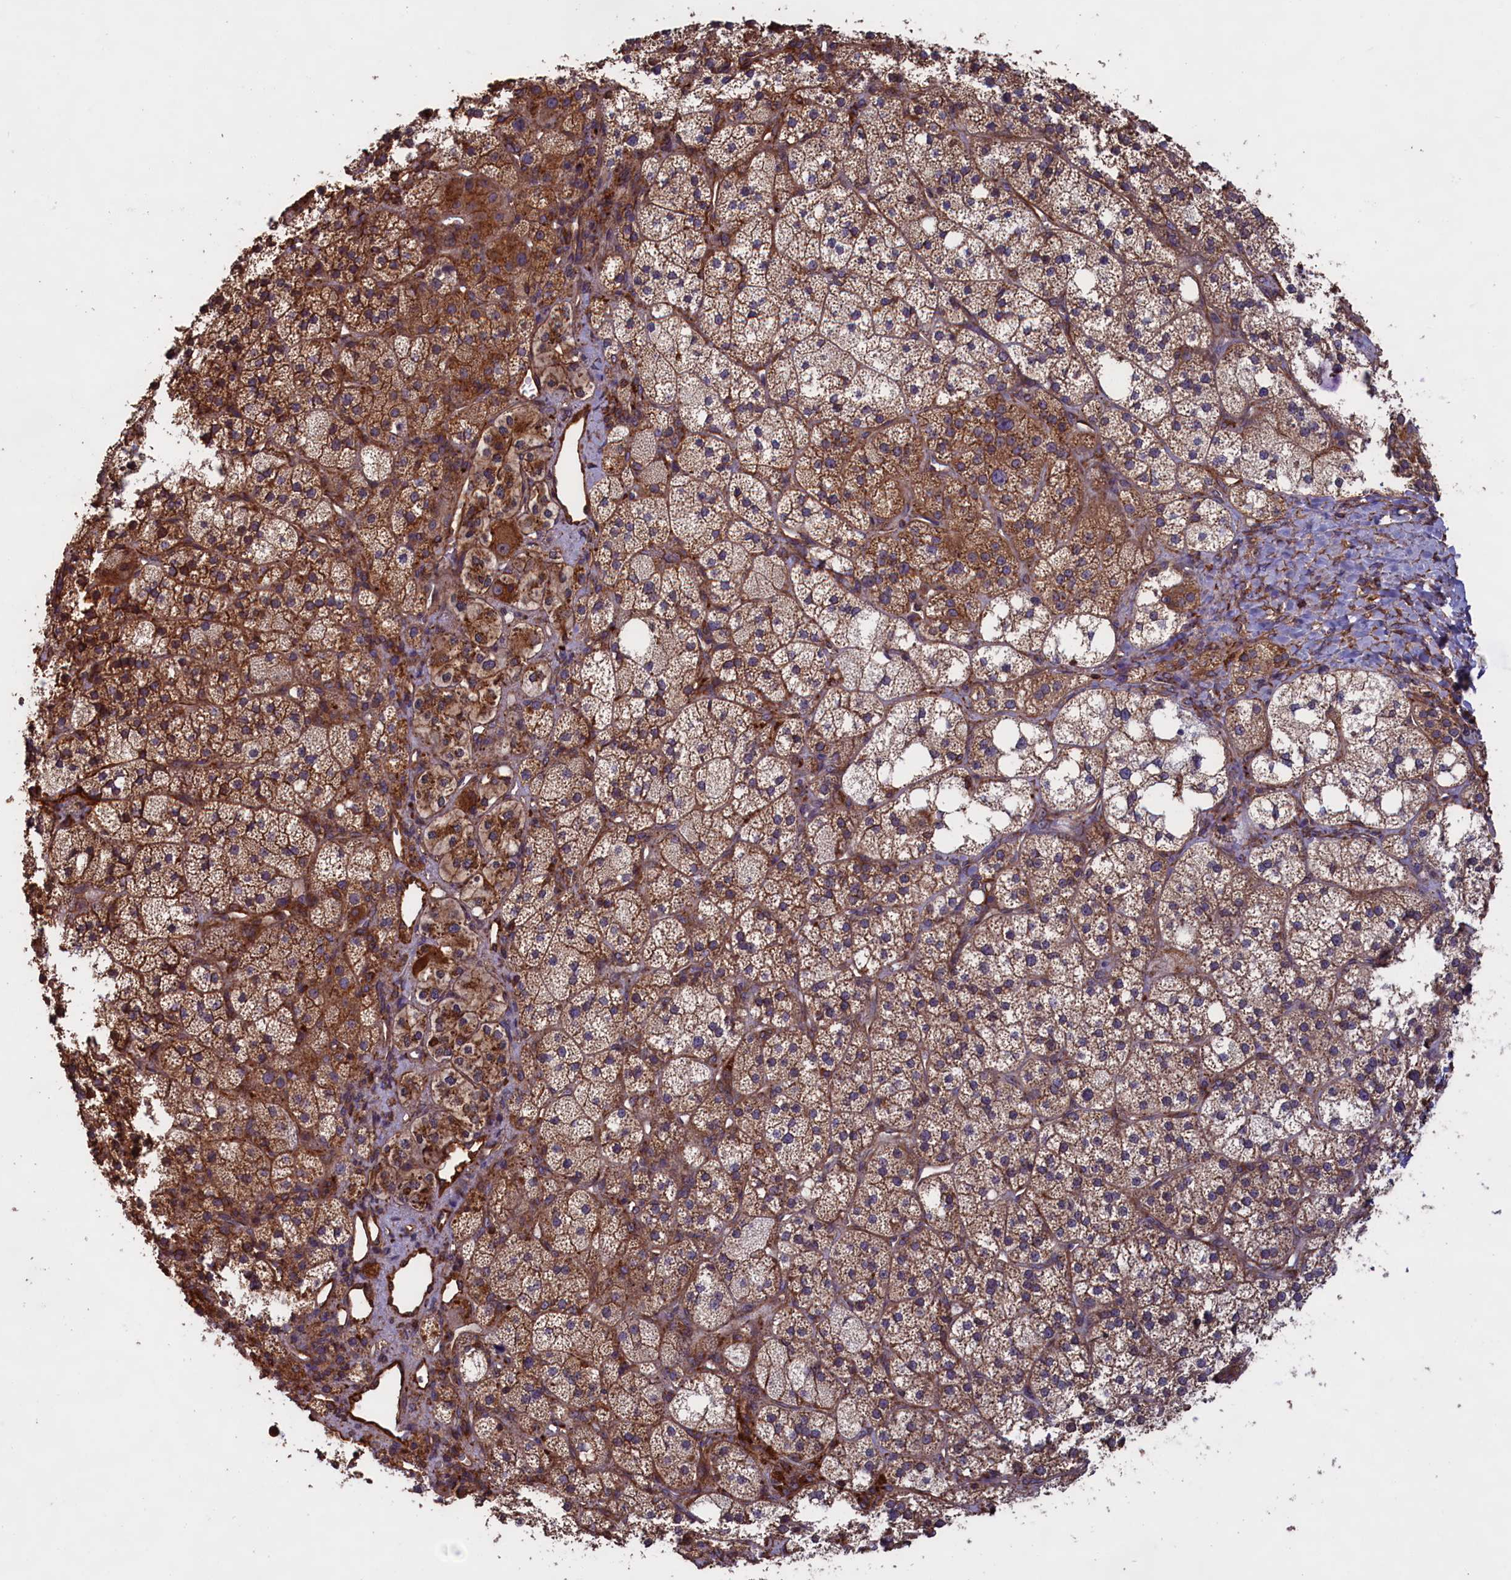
{"staining": {"intensity": "strong", "quantity": "25%-75%", "location": "cytoplasmic/membranous"}, "tissue": "adrenal gland", "cell_type": "Glandular cells", "image_type": "normal", "snomed": [{"axis": "morphology", "description": "Normal tissue, NOS"}, {"axis": "topography", "description": "Adrenal gland"}], "caption": "Immunohistochemistry photomicrograph of unremarkable adrenal gland: human adrenal gland stained using immunohistochemistry reveals high levels of strong protein expression localized specifically in the cytoplasmic/membranous of glandular cells, appearing as a cytoplasmic/membranous brown color.", "gene": "CCDC124", "patient": {"sex": "male", "age": 61}}